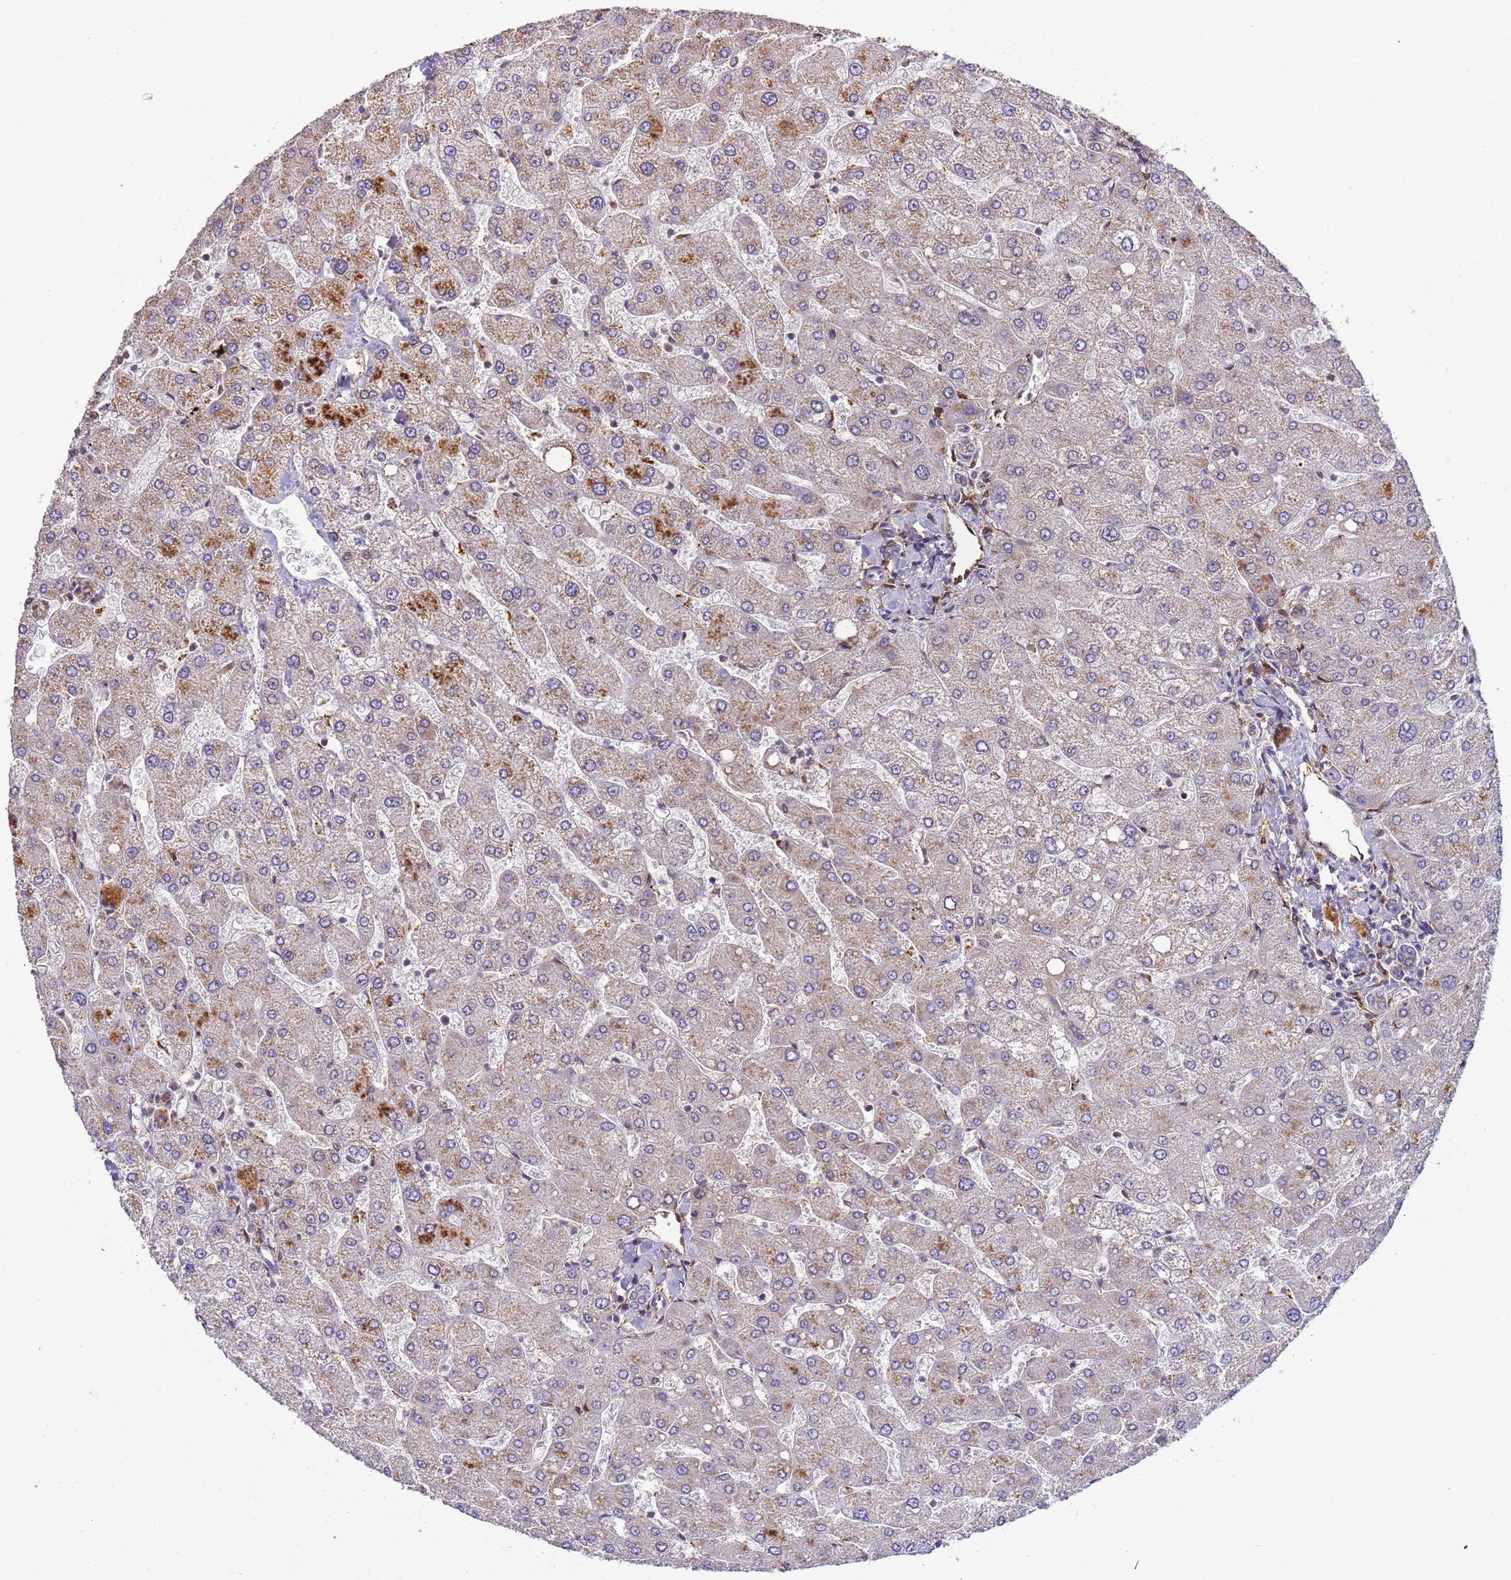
{"staining": {"intensity": "weak", "quantity": "25%-75%", "location": "cytoplasmic/membranous"}, "tissue": "liver", "cell_type": "Cholangiocytes", "image_type": "normal", "snomed": [{"axis": "morphology", "description": "Normal tissue, NOS"}, {"axis": "topography", "description": "Liver"}], "caption": "Immunohistochemistry (IHC) (DAB (3,3'-diaminobenzidine)) staining of benign liver exhibits weak cytoplasmic/membranous protein staining in about 25%-75% of cholangiocytes. The protein is shown in brown color, while the nuclei are stained blue.", "gene": "PLCXD3", "patient": {"sex": "male", "age": 55}}